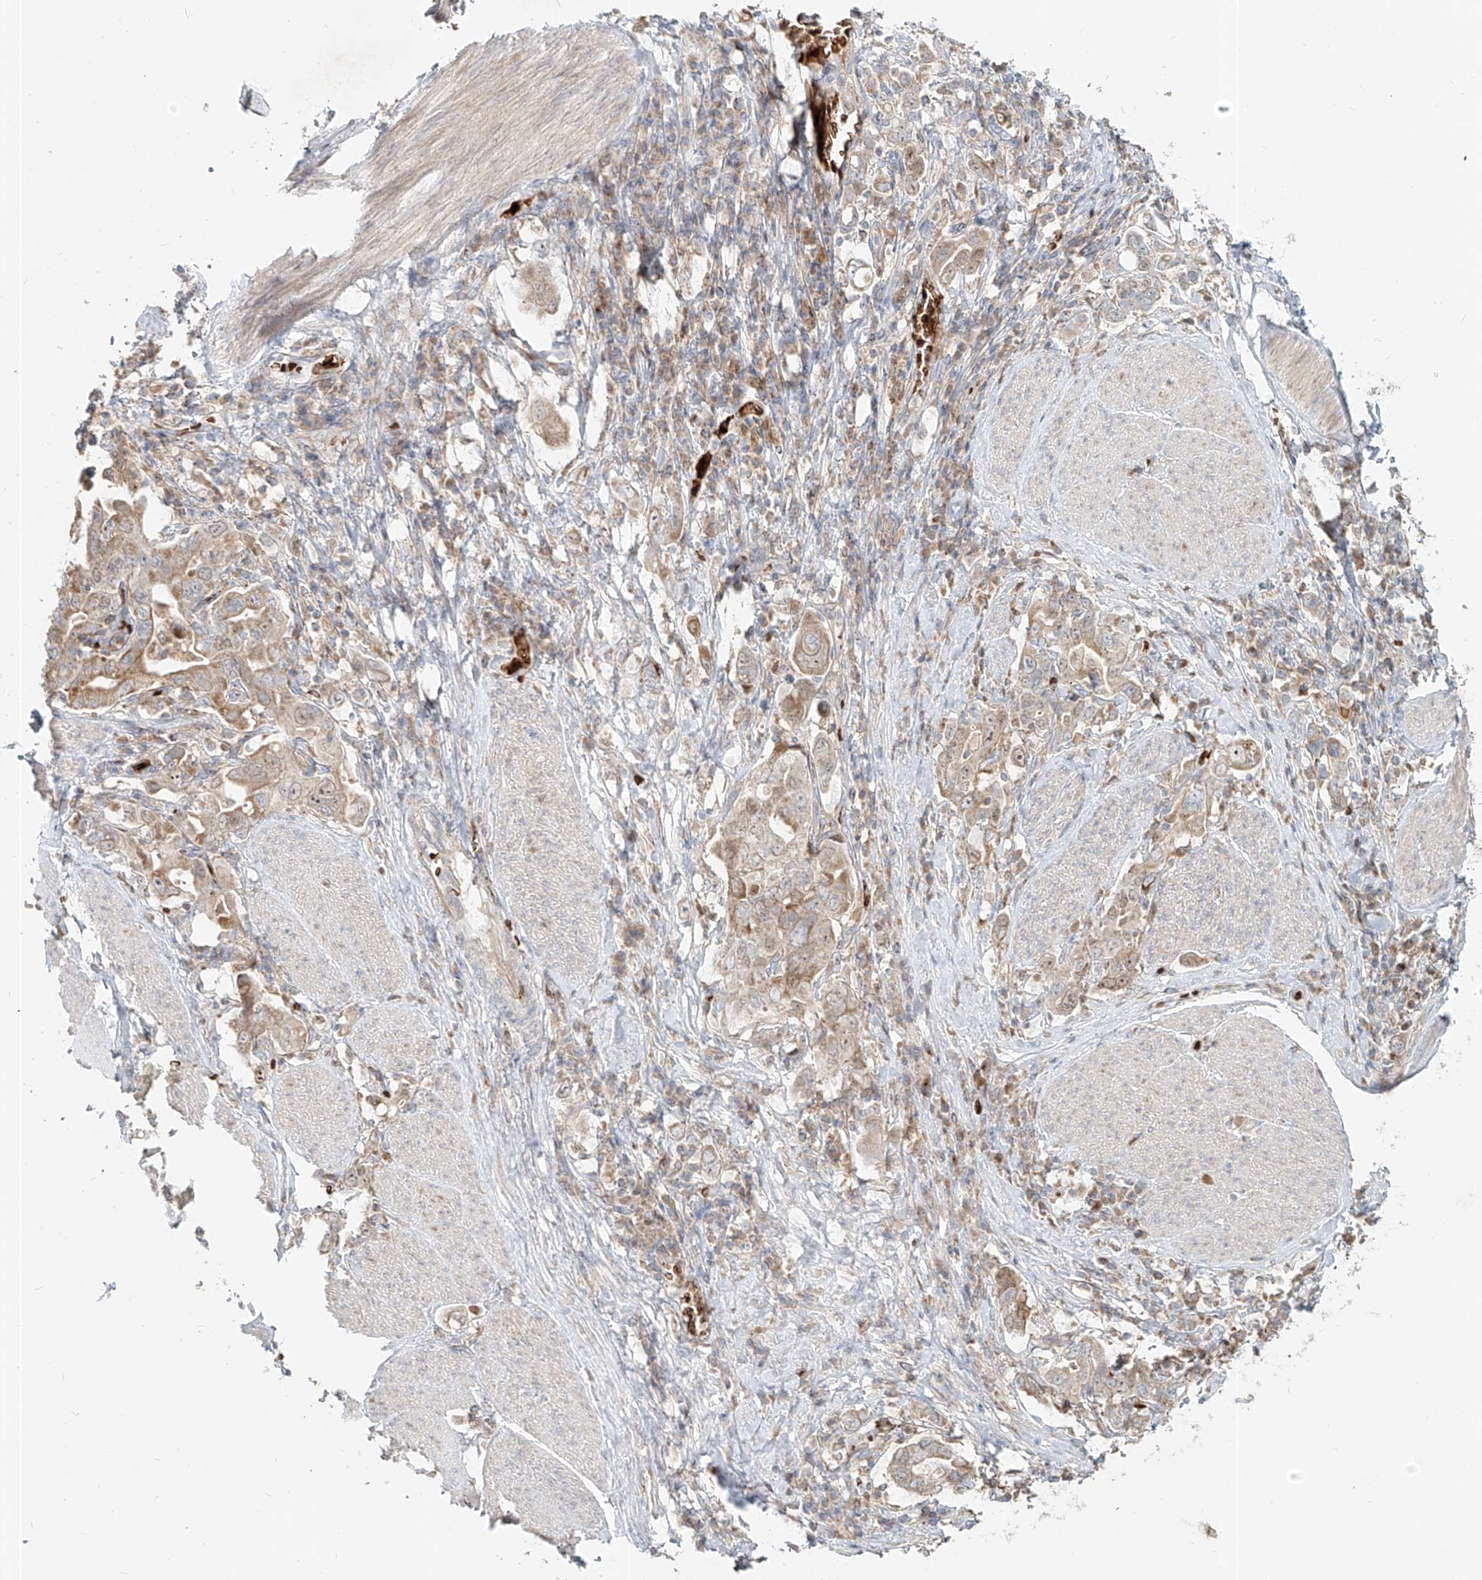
{"staining": {"intensity": "moderate", "quantity": ">75%", "location": "cytoplasmic/membranous,nuclear"}, "tissue": "stomach cancer", "cell_type": "Tumor cells", "image_type": "cancer", "snomed": [{"axis": "morphology", "description": "Adenocarcinoma, NOS"}, {"axis": "topography", "description": "Stomach, upper"}], "caption": "There is medium levels of moderate cytoplasmic/membranous and nuclear staining in tumor cells of stomach cancer, as demonstrated by immunohistochemical staining (brown color).", "gene": "FGD2", "patient": {"sex": "male", "age": 62}}